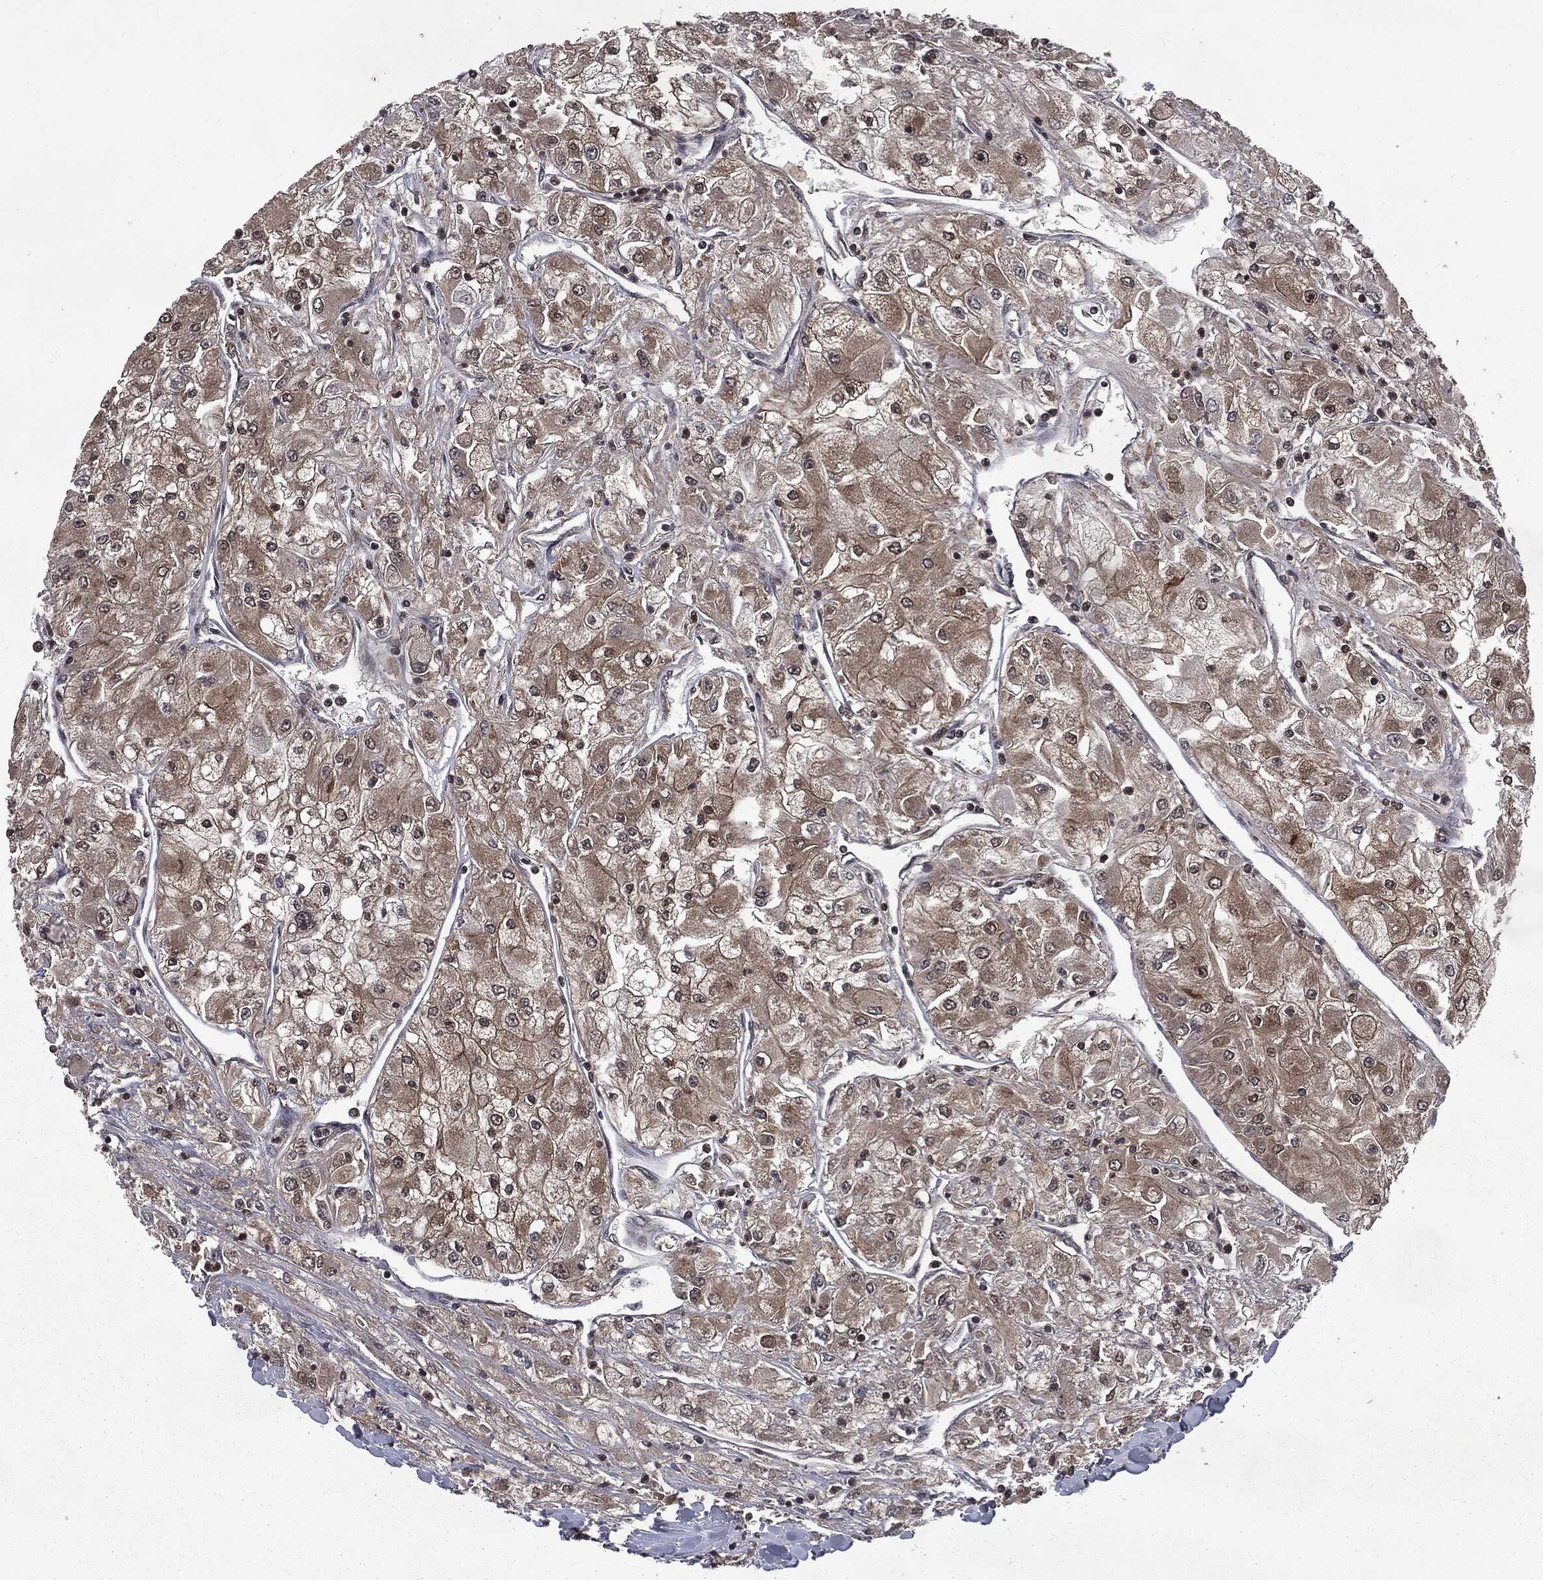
{"staining": {"intensity": "moderate", "quantity": "25%-75%", "location": "cytoplasmic/membranous"}, "tissue": "renal cancer", "cell_type": "Tumor cells", "image_type": "cancer", "snomed": [{"axis": "morphology", "description": "Adenocarcinoma, NOS"}, {"axis": "topography", "description": "Kidney"}], "caption": "A brown stain labels moderate cytoplasmic/membranous positivity of a protein in renal adenocarcinoma tumor cells.", "gene": "STAU2", "patient": {"sex": "male", "age": 80}}